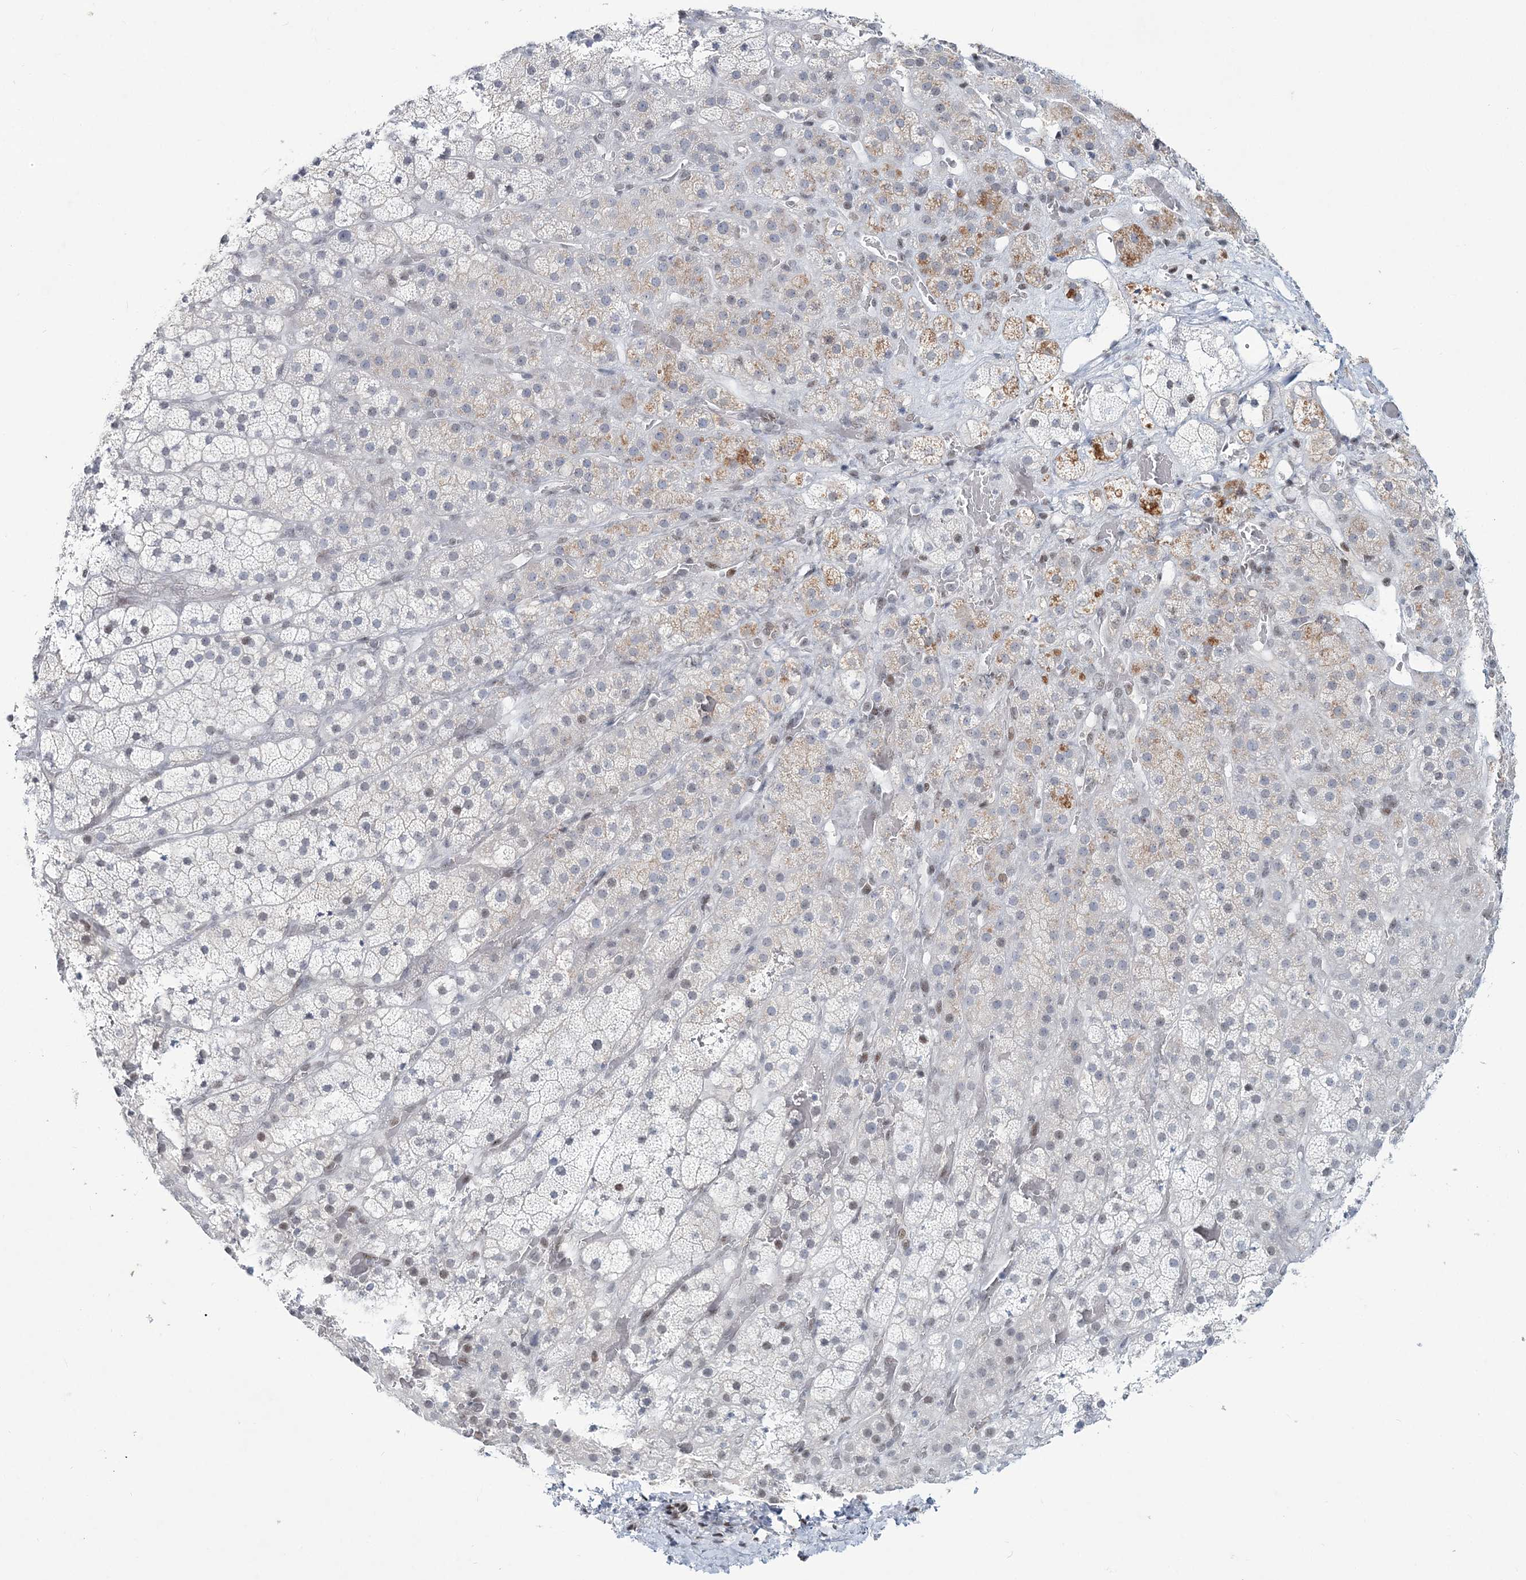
{"staining": {"intensity": "moderate", "quantity": "25%-75%", "location": "cytoplasmic/membranous,nuclear"}, "tissue": "adrenal gland", "cell_type": "Glandular cells", "image_type": "normal", "snomed": [{"axis": "morphology", "description": "Normal tissue, NOS"}, {"axis": "topography", "description": "Adrenal gland"}], "caption": "Adrenal gland stained with a brown dye exhibits moderate cytoplasmic/membranous,nuclear positive expression in about 25%-75% of glandular cells.", "gene": "LRRFIP2", "patient": {"sex": "male", "age": 57}}